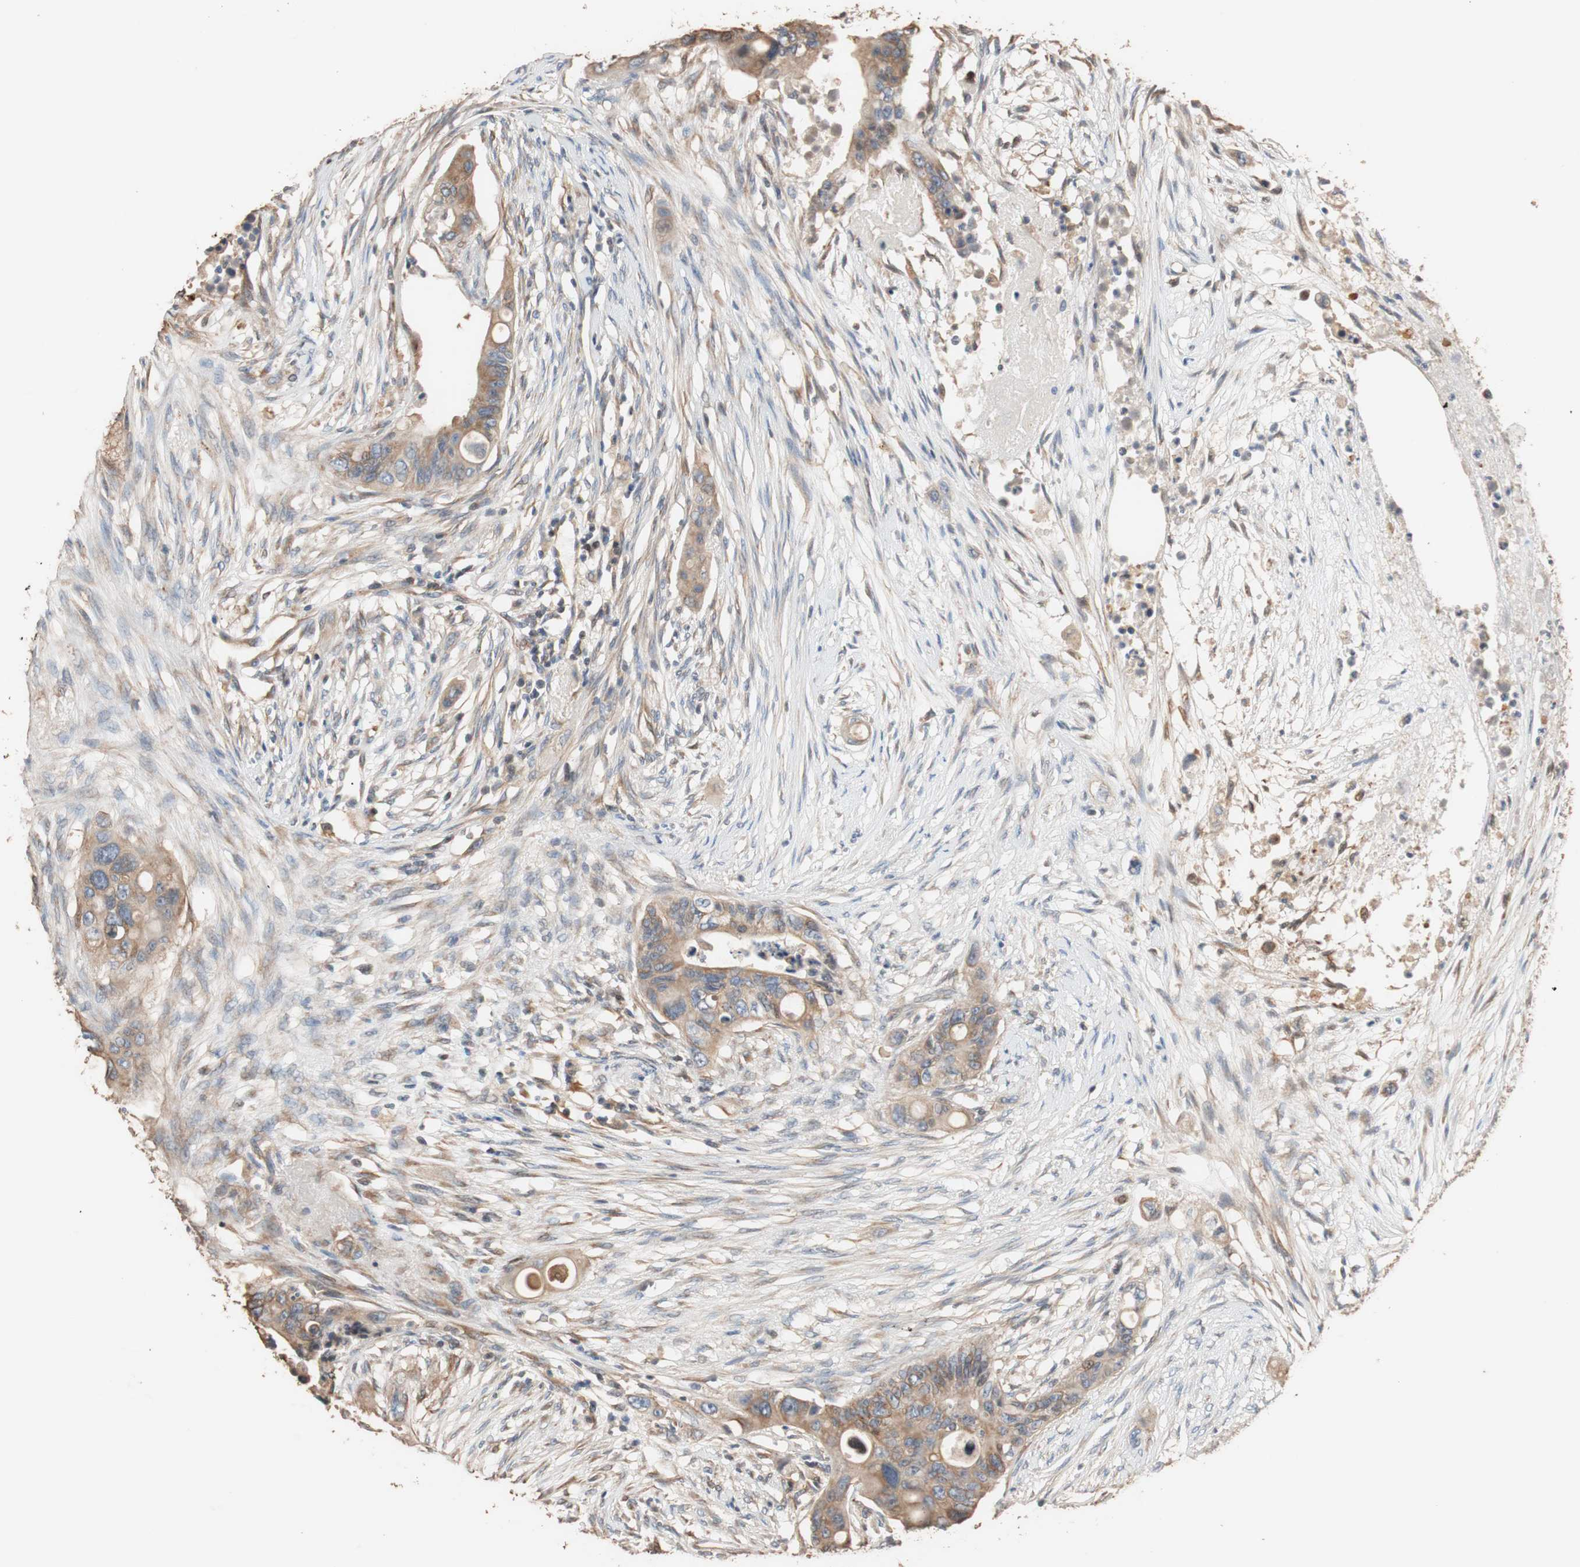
{"staining": {"intensity": "weak", "quantity": "25%-75%", "location": "cytoplasmic/membranous"}, "tissue": "colorectal cancer", "cell_type": "Tumor cells", "image_type": "cancer", "snomed": [{"axis": "morphology", "description": "Adenocarcinoma, NOS"}, {"axis": "topography", "description": "Colon"}], "caption": "High-power microscopy captured an IHC image of colorectal cancer, revealing weak cytoplasmic/membranous expression in approximately 25%-75% of tumor cells.", "gene": "TUBB", "patient": {"sex": "female", "age": 57}}